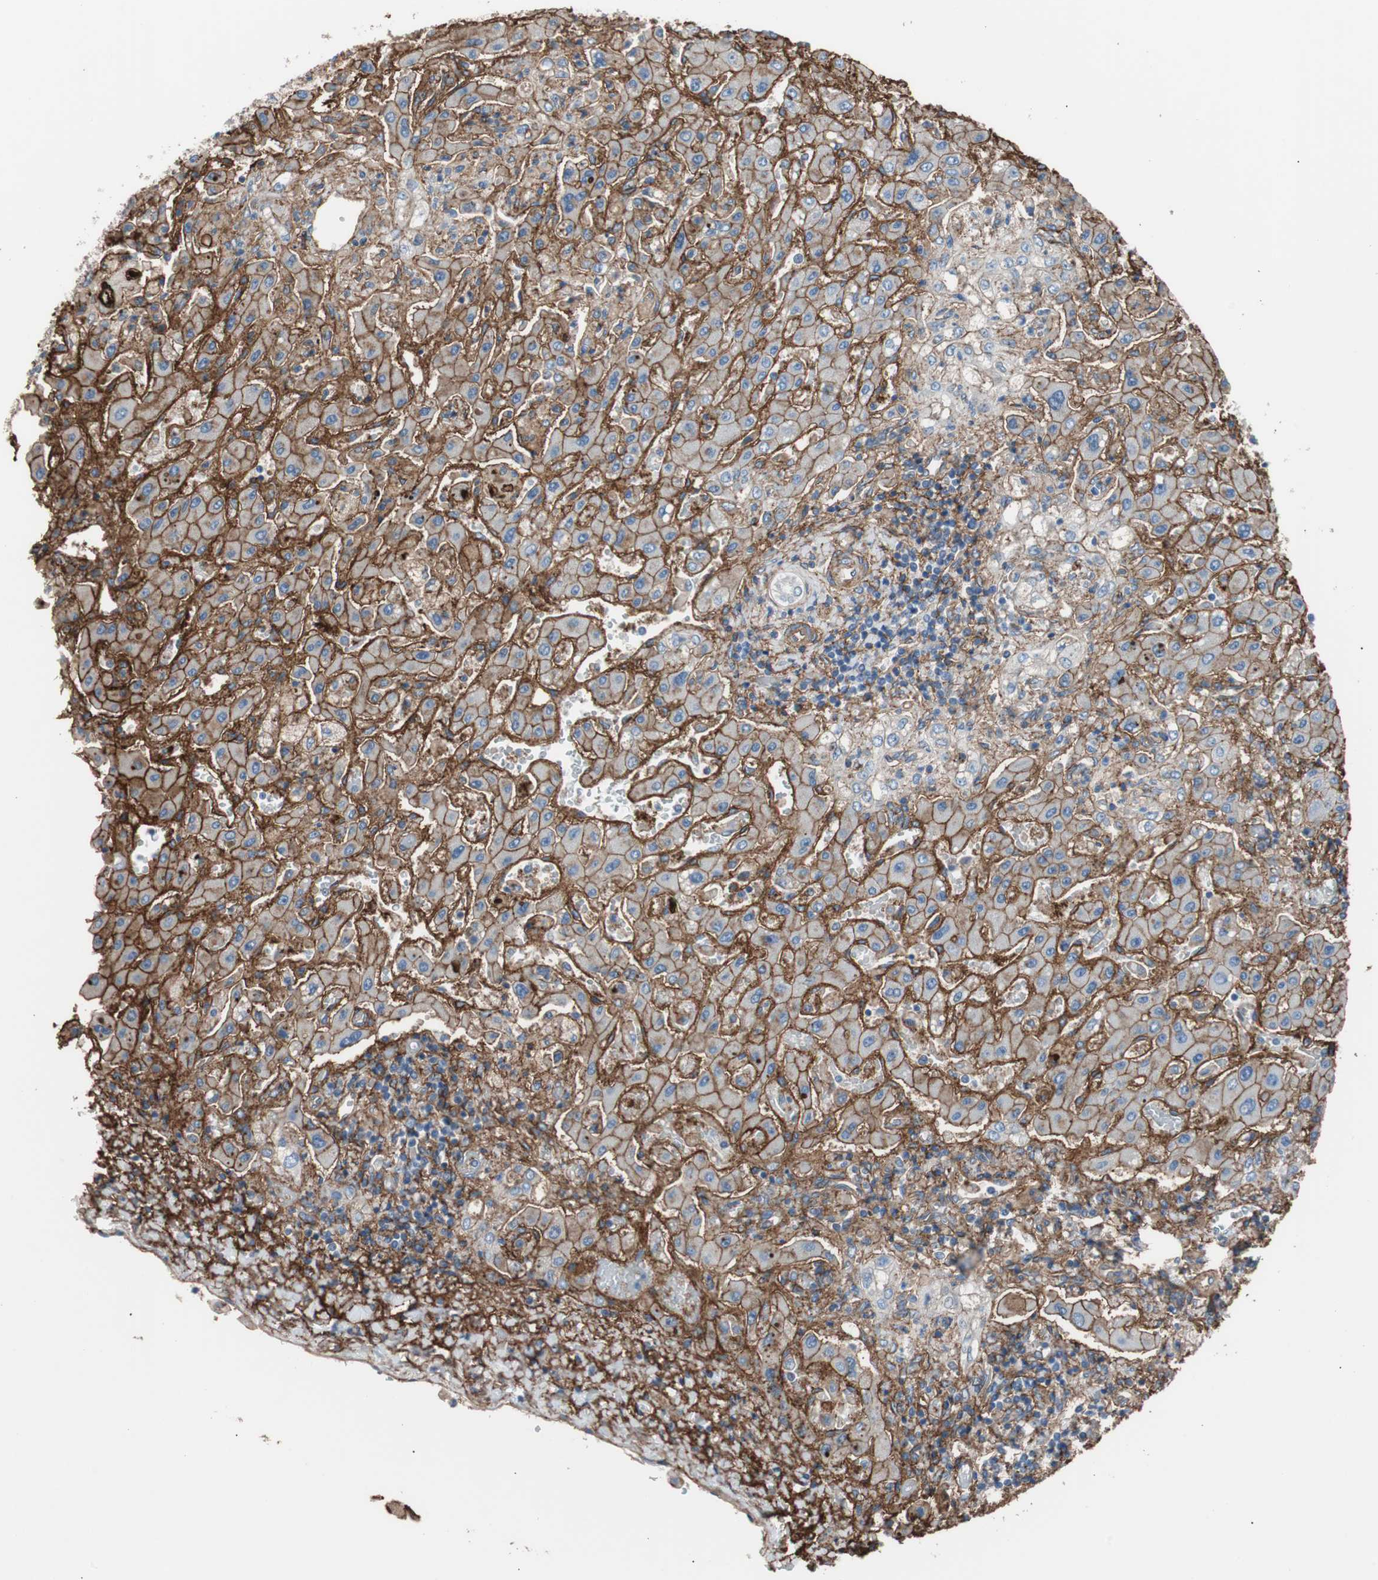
{"staining": {"intensity": "moderate", "quantity": "25%-75%", "location": "cytoplasmic/membranous"}, "tissue": "liver cancer", "cell_type": "Tumor cells", "image_type": "cancer", "snomed": [{"axis": "morphology", "description": "Cholangiocarcinoma"}, {"axis": "topography", "description": "Liver"}], "caption": "Liver cancer was stained to show a protein in brown. There is medium levels of moderate cytoplasmic/membranous positivity in about 25%-75% of tumor cells.", "gene": "CD81", "patient": {"sex": "male", "age": 50}}